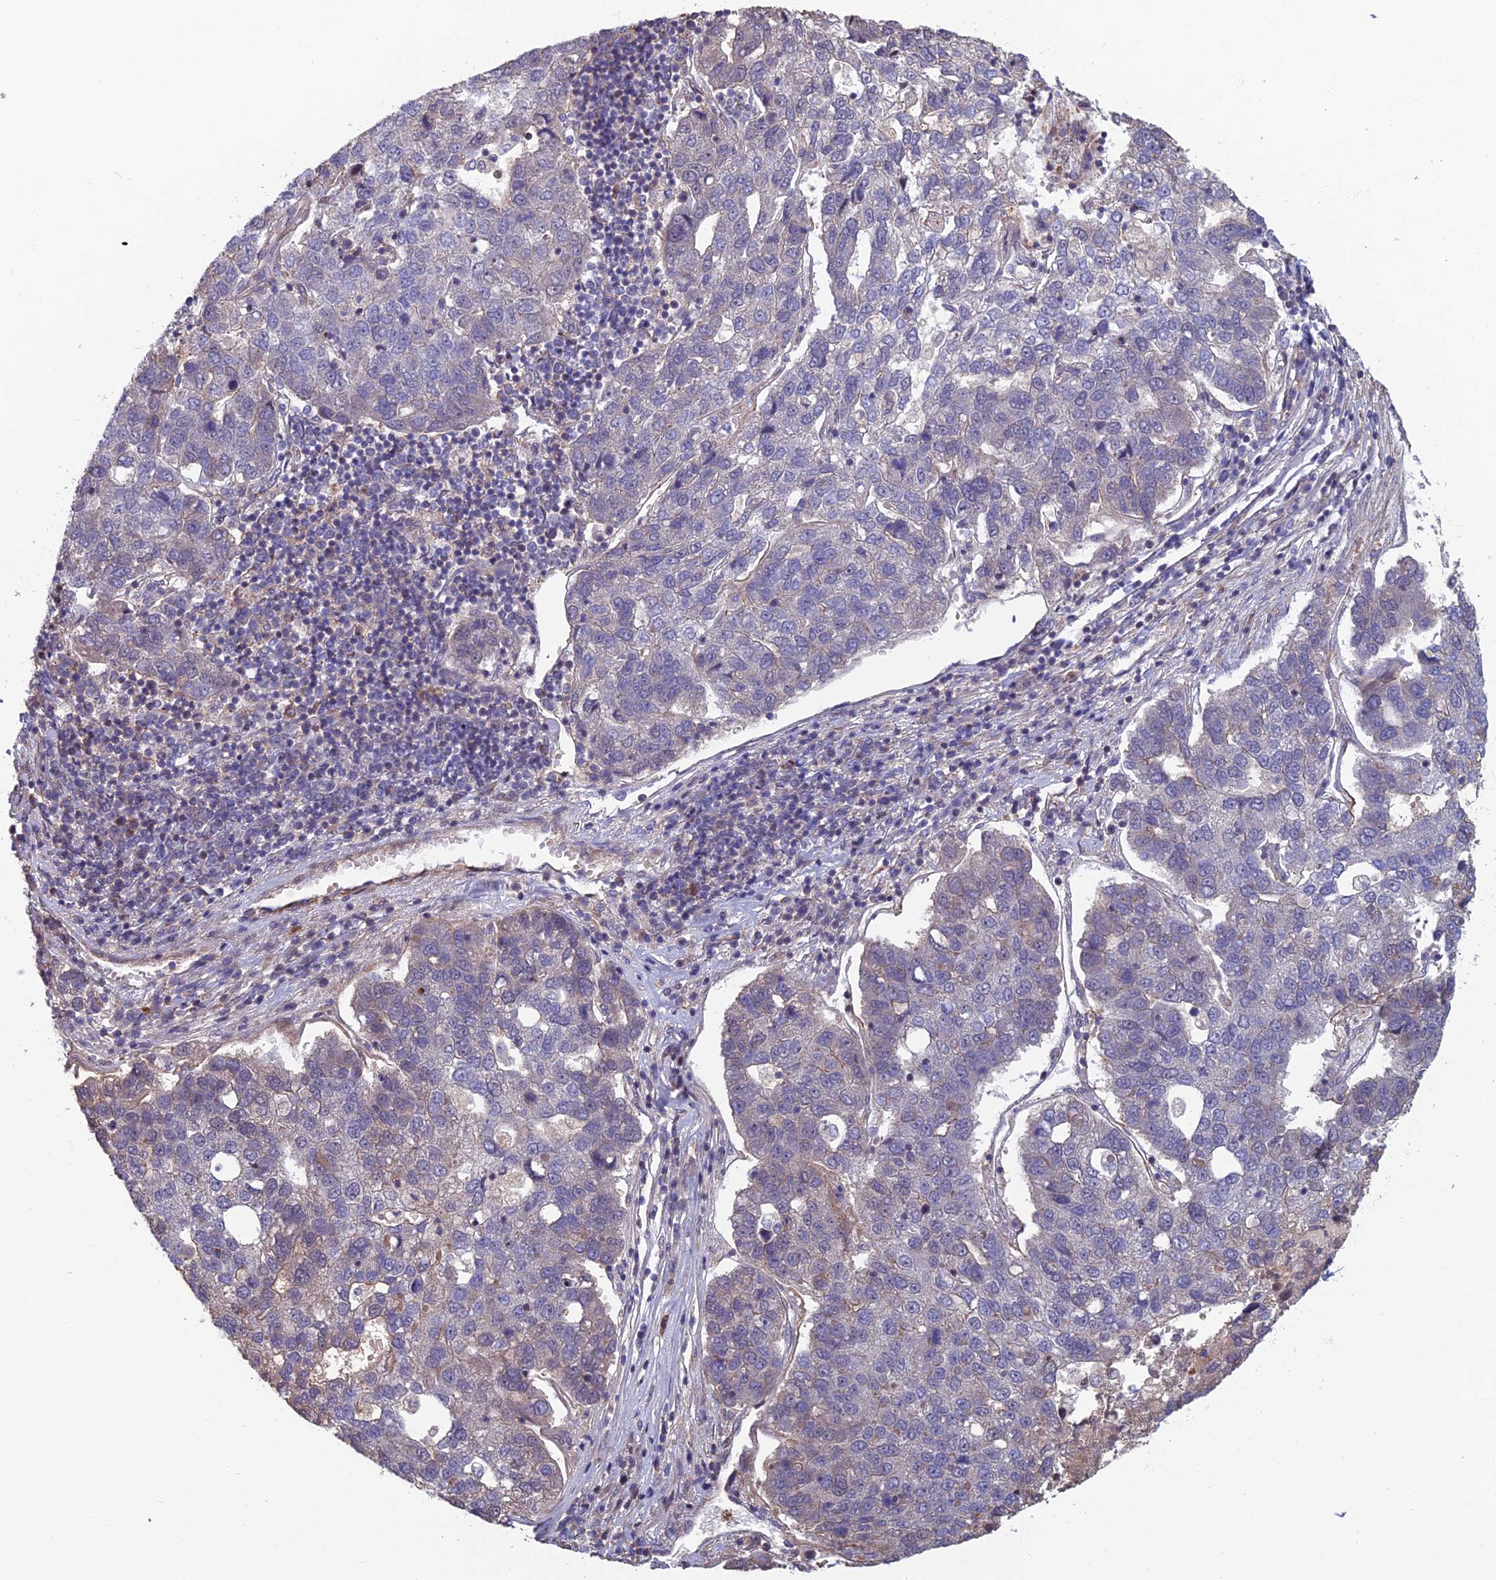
{"staining": {"intensity": "negative", "quantity": "none", "location": "none"}, "tissue": "pancreatic cancer", "cell_type": "Tumor cells", "image_type": "cancer", "snomed": [{"axis": "morphology", "description": "Adenocarcinoma, NOS"}, {"axis": "topography", "description": "Pancreas"}], "caption": "Pancreatic cancer was stained to show a protein in brown. There is no significant positivity in tumor cells.", "gene": "CCDC183", "patient": {"sex": "female", "age": 61}}